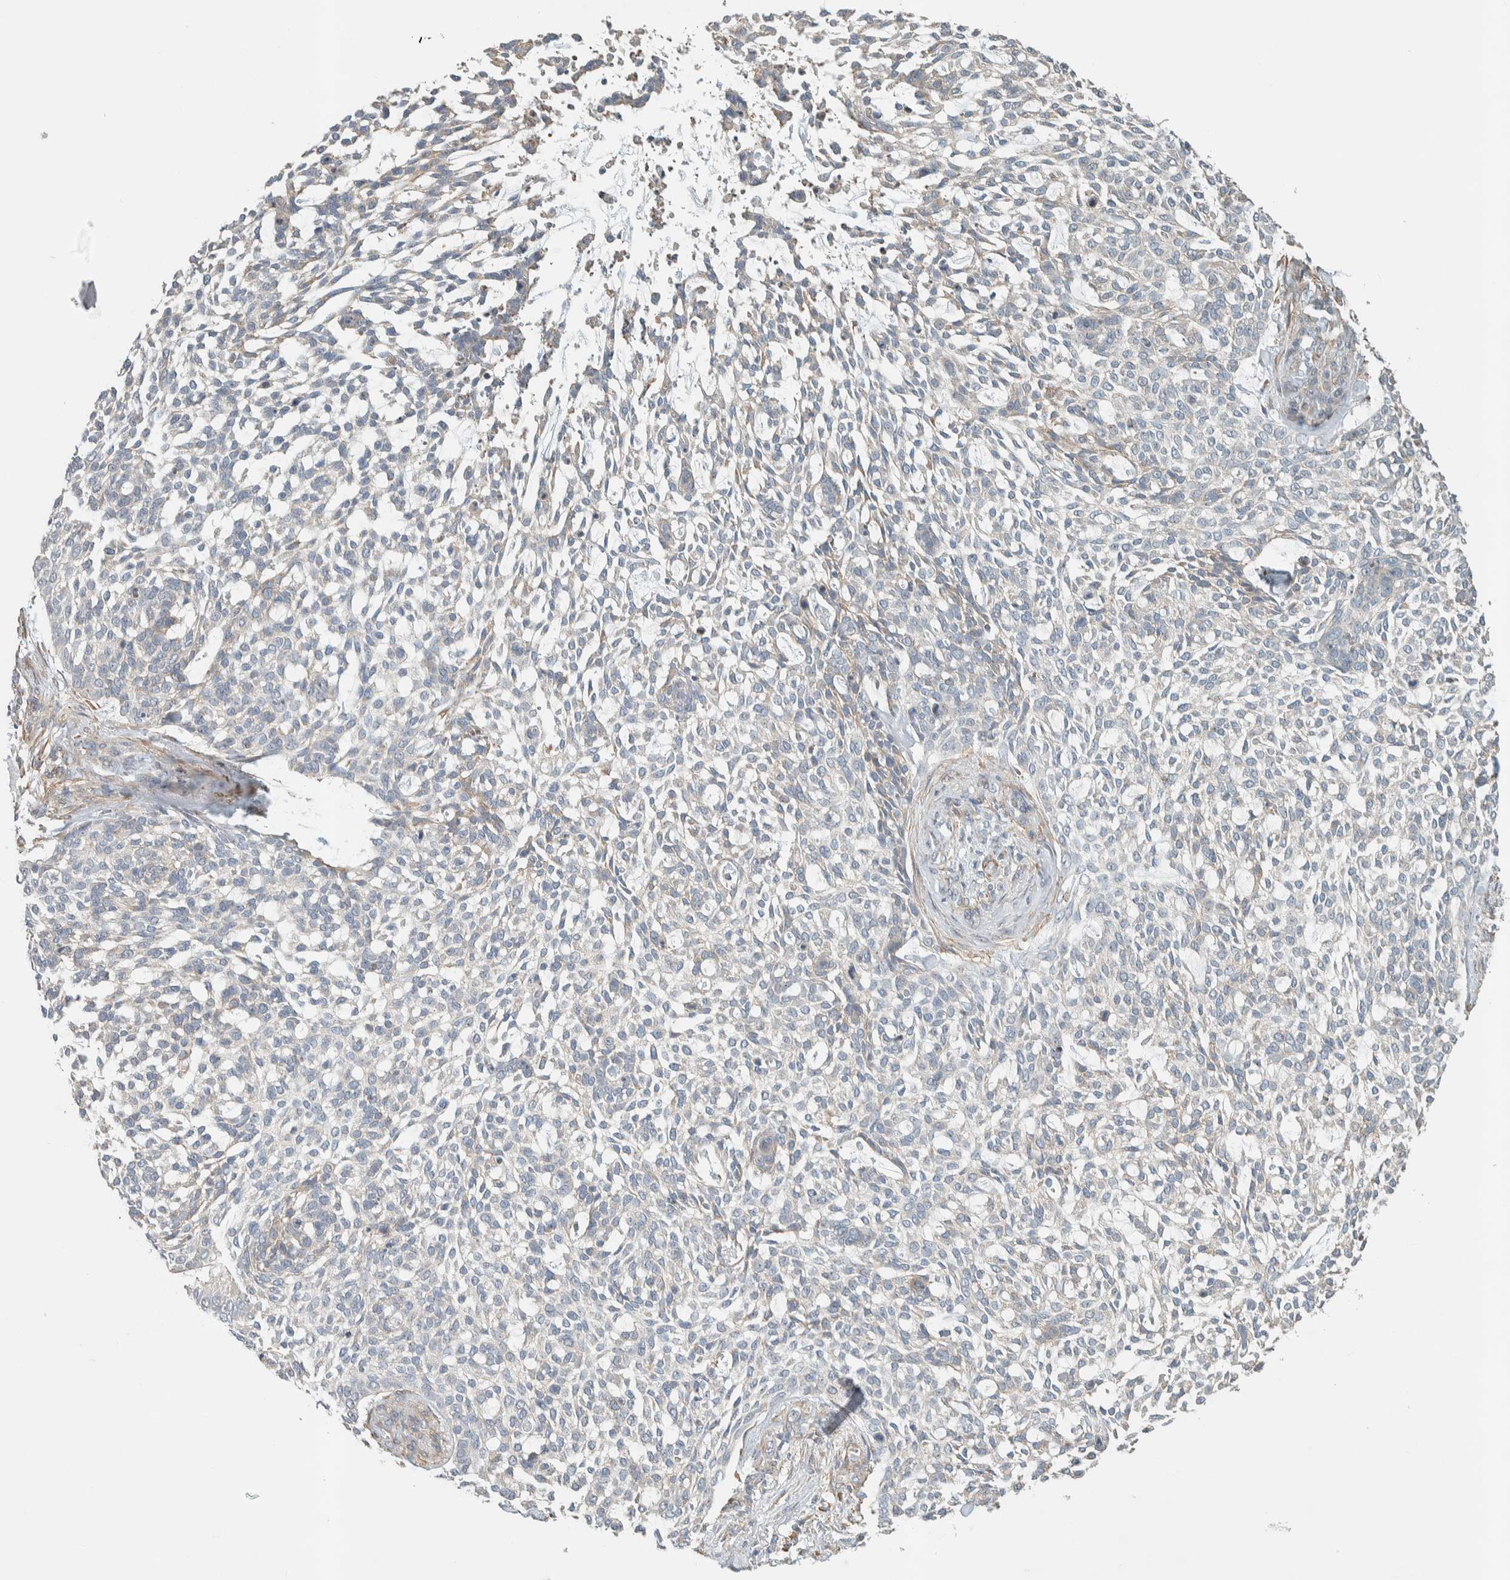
{"staining": {"intensity": "weak", "quantity": "25%-75%", "location": "cytoplasmic/membranous"}, "tissue": "skin cancer", "cell_type": "Tumor cells", "image_type": "cancer", "snomed": [{"axis": "morphology", "description": "Basal cell carcinoma"}, {"axis": "topography", "description": "Skin"}], "caption": "Skin cancer (basal cell carcinoma) tissue shows weak cytoplasmic/membranous expression in approximately 25%-75% of tumor cells, visualized by immunohistochemistry.", "gene": "KLHL40", "patient": {"sex": "female", "age": 64}}